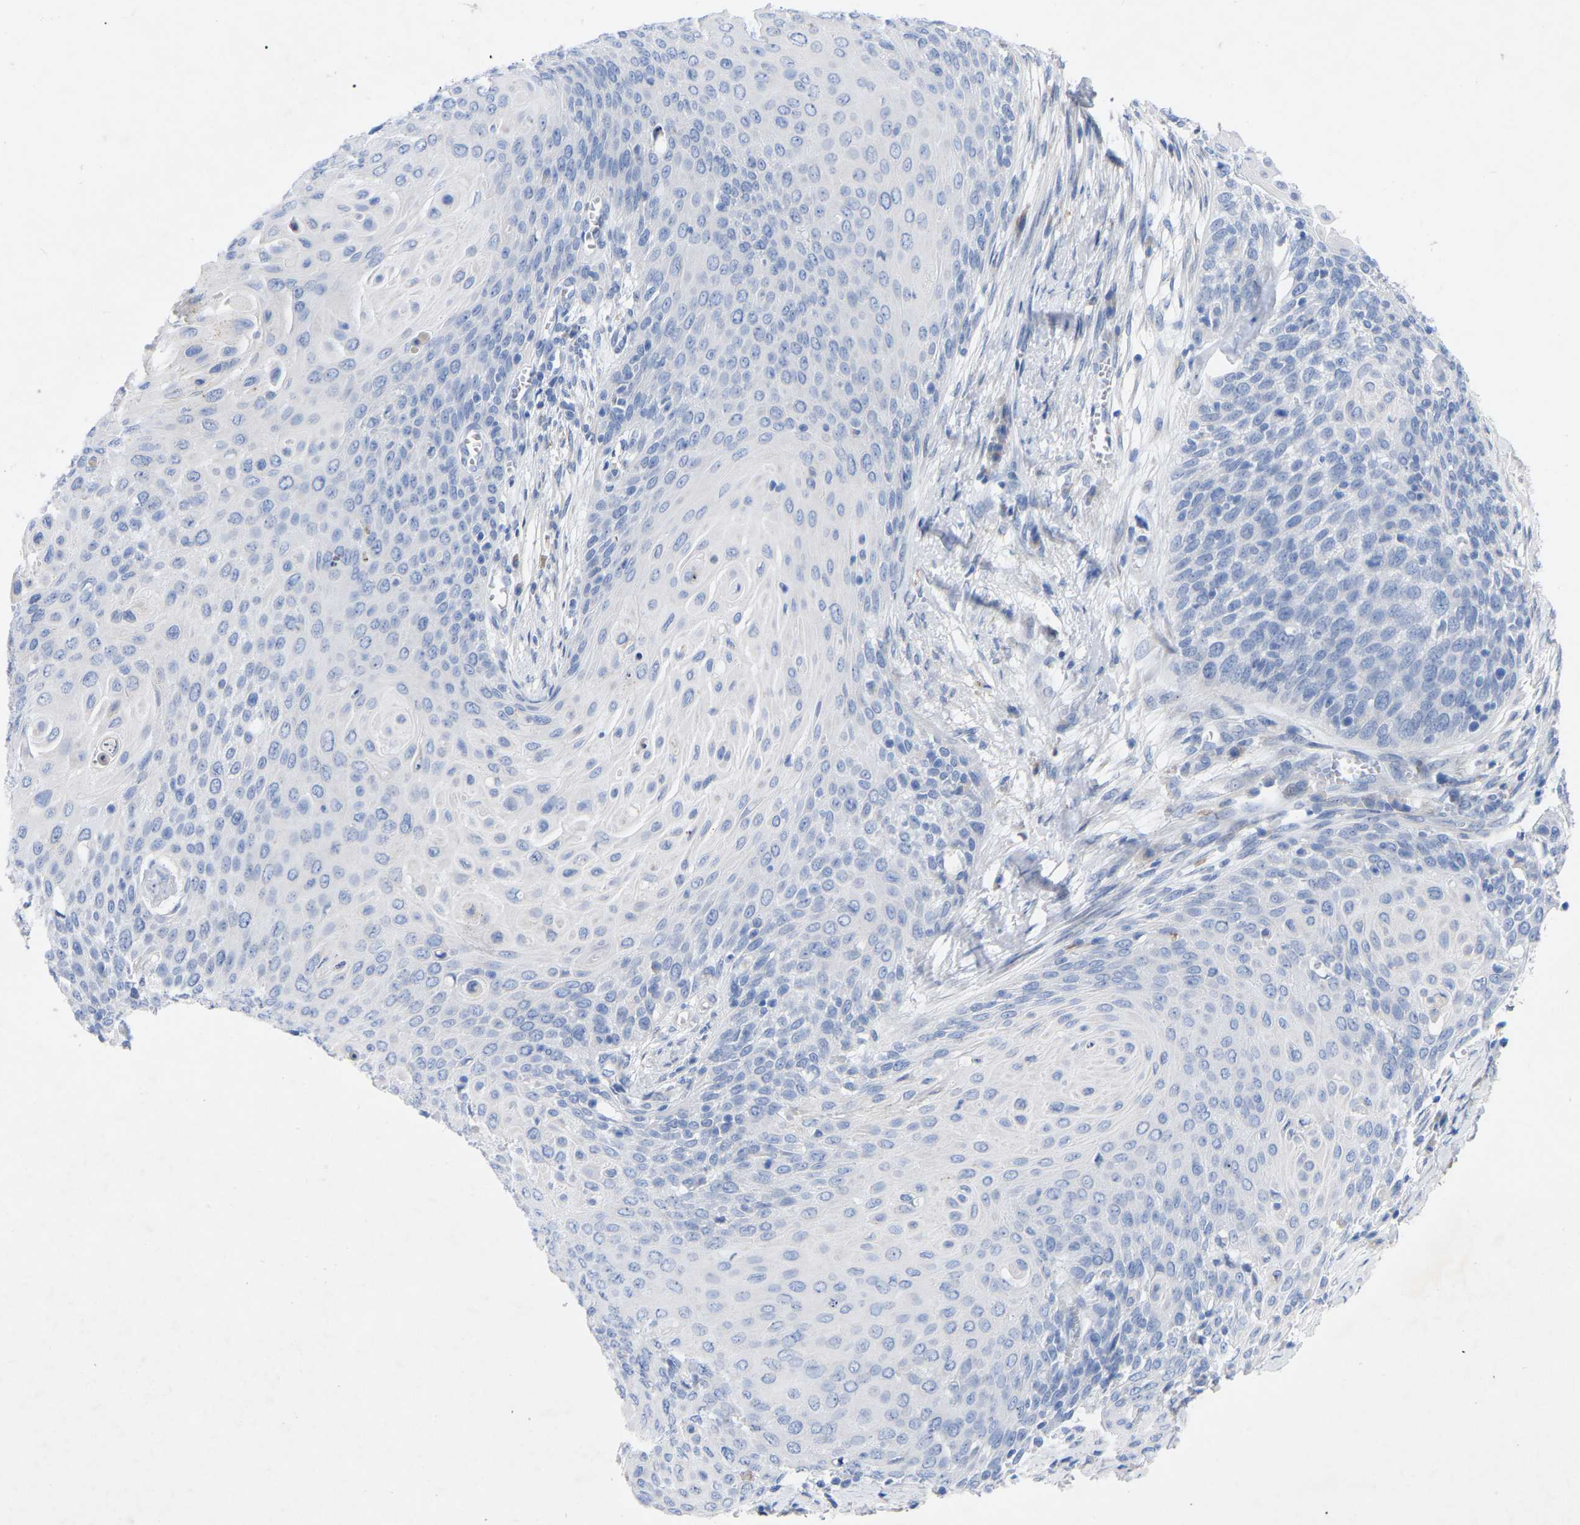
{"staining": {"intensity": "negative", "quantity": "none", "location": "none"}, "tissue": "cervical cancer", "cell_type": "Tumor cells", "image_type": "cancer", "snomed": [{"axis": "morphology", "description": "Squamous cell carcinoma, NOS"}, {"axis": "topography", "description": "Cervix"}], "caption": "Human cervical cancer (squamous cell carcinoma) stained for a protein using immunohistochemistry (IHC) reveals no expression in tumor cells.", "gene": "STRIP2", "patient": {"sex": "female", "age": 39}}